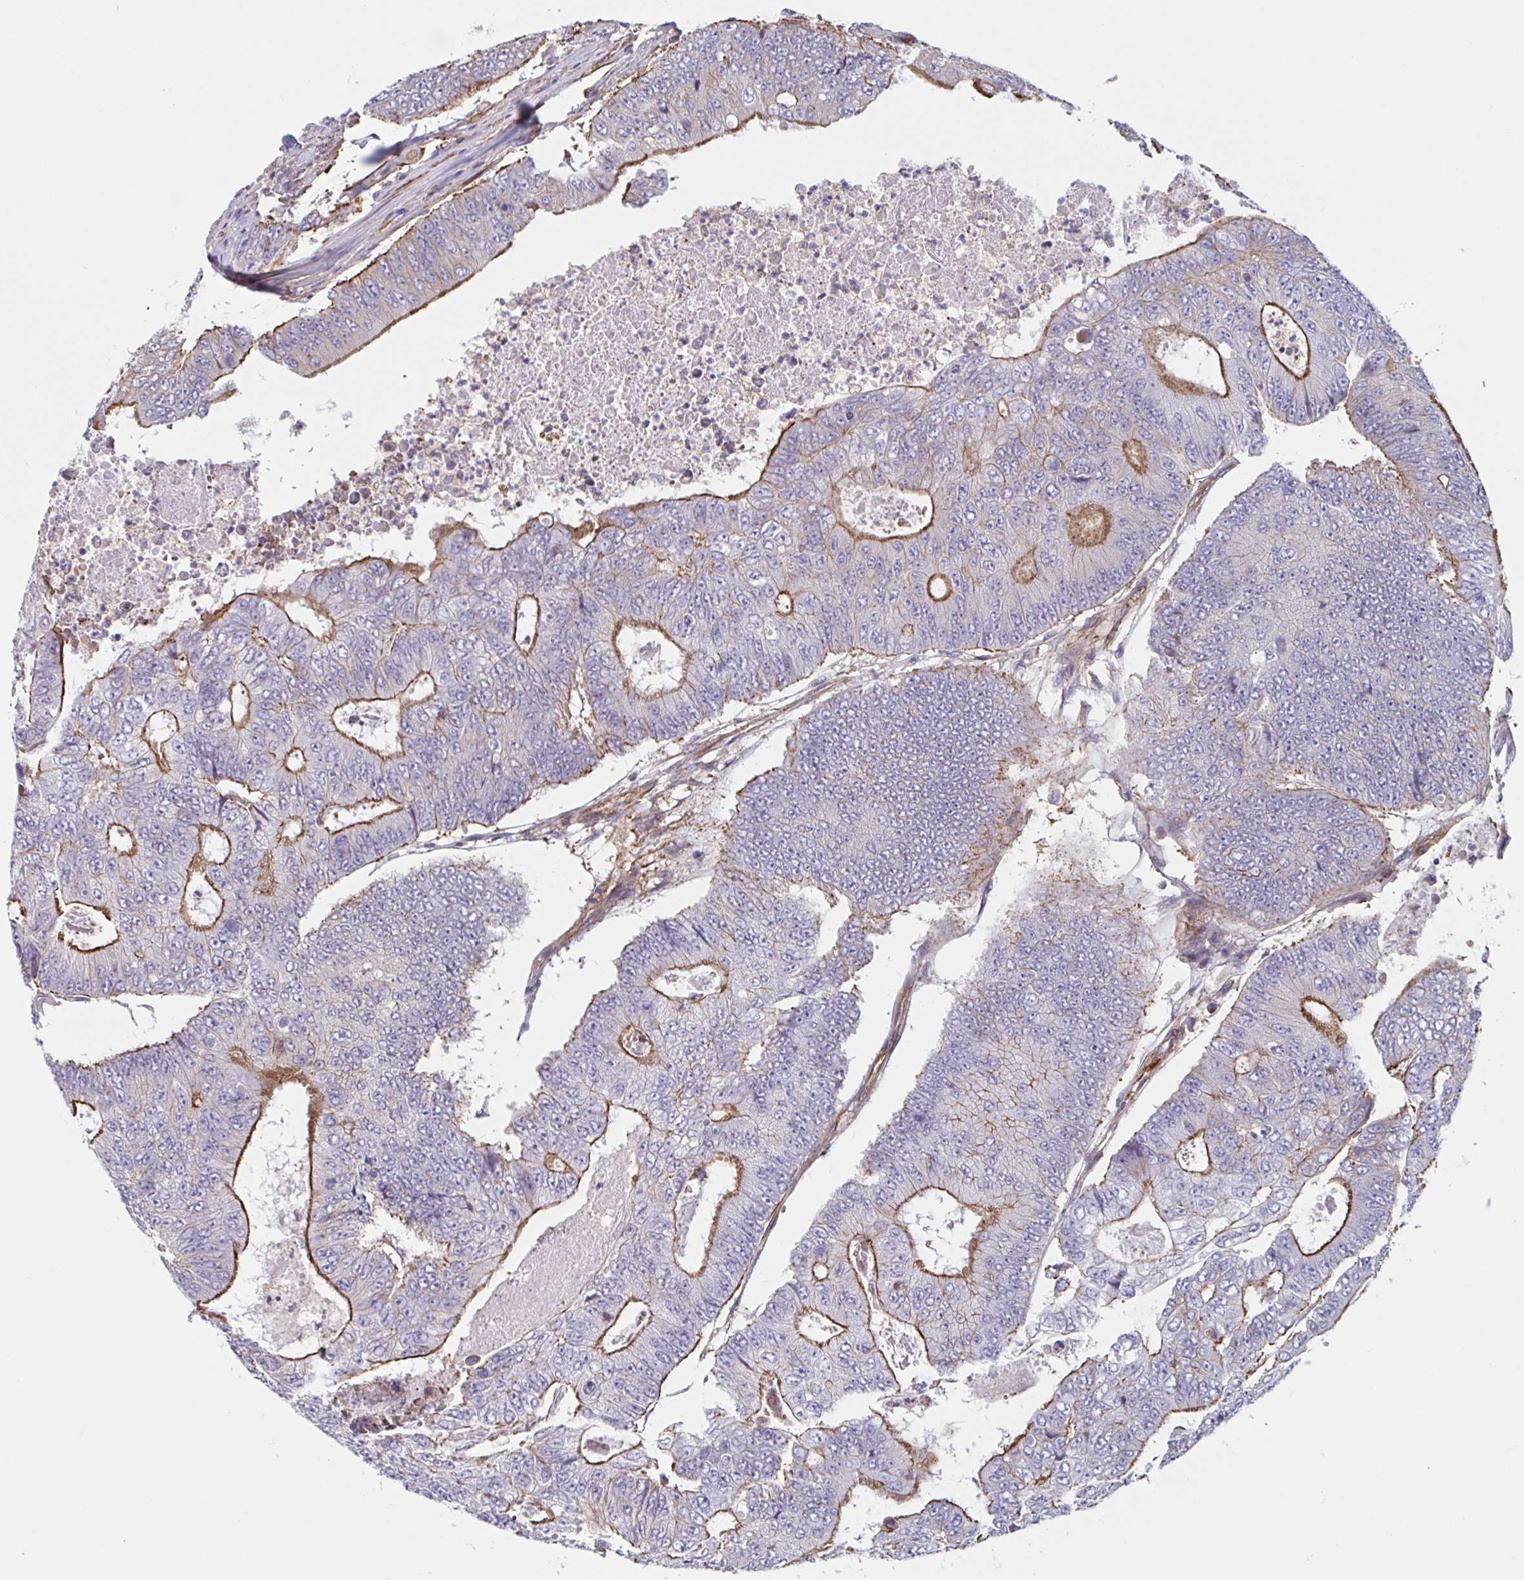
{"staining": {"intensity": "moderate", "quantity": "<25%", "location": "cytoplasmic/membranous"}, "tissue": "colorectal cancer", "cell_type": "Tumor cells", "image_type": "cancer", "snomed": [{"axis": "morphology", "description": "Adenocarcinoma, NOS"}, {"axis": "topography", "description": "Colon"}], "caption": "Protein staining exhibits moderate cytoplasmic/membranous staining in about <25% of tumor cells in colorectal cancer. (DAB (3,3'-diaminobenzidine) IHC with brightfield microscopy, high magnification).", "gene": "SHISA7", "patient": {"sex": "female", "age": 48}}